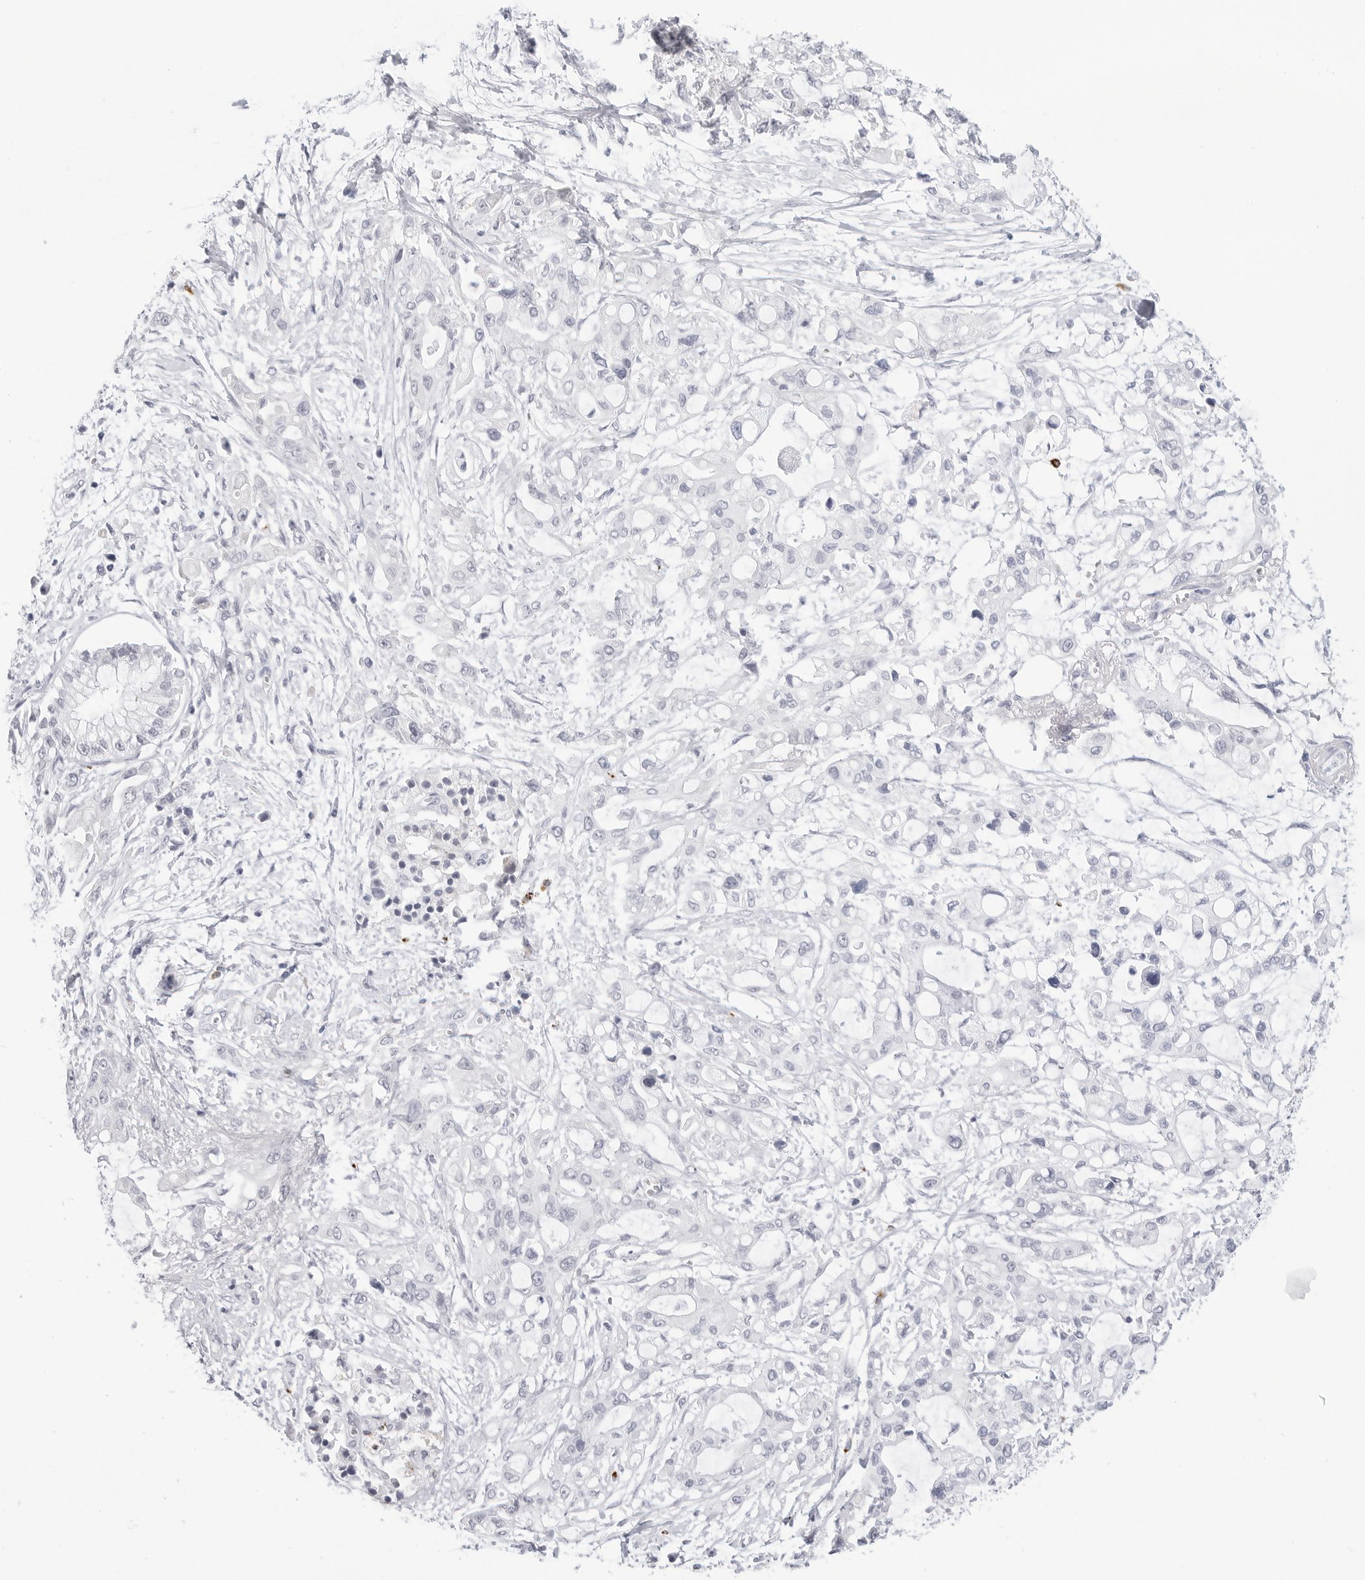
{"staining": {"intensity": "negative", "quantity": "none", "location": "none"}, "tissue": "pancreatic cancer", "cell_type": "Tumor cells", "image_type": "cancer", "snomed": [{"axis": "morphology", "description": "Adenocarcinoma, NOS"}, {"axis": "topography", "description": "Pancreas"}], "caption": "Tumor cells show no significant protein staining in pancreatic cancer (adenocarcinoma). The staining is performed using DAB brown chromogen with nuclei counter-stained in using hematoxylin.", "gene": "HSPB7", "patient": {"sex": "male", "age": 68}}